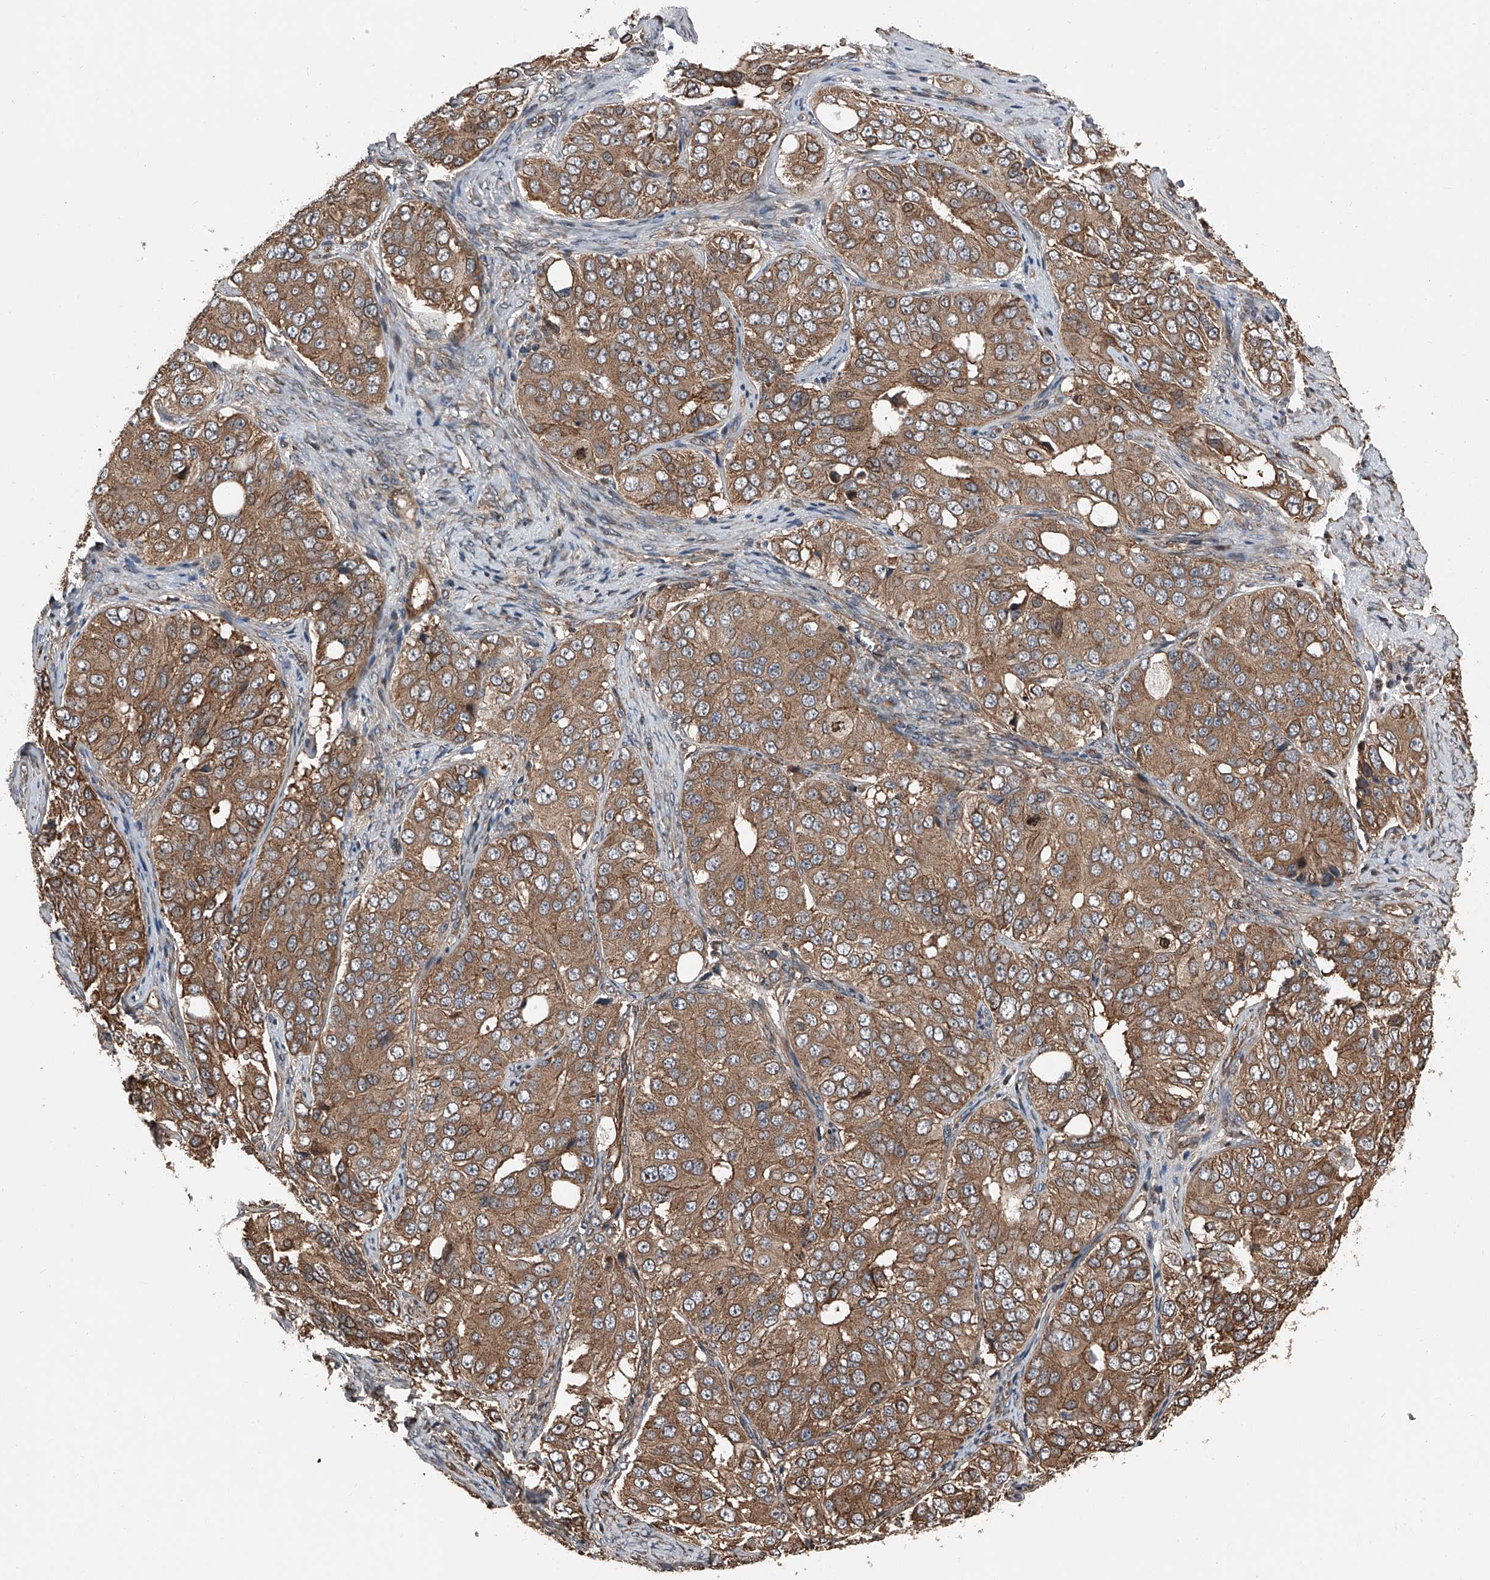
{"staining": {"intensity": "moderate", "quantity": ">75%", "location": "cytoplasmic/membranous"}, "tissue": "ovarian cancer", "cell_type": "Tumor cells", "image_type": "cancer", "snomed": [{"axis": "morphology", "description": "Carcinoma, endometroid"}, {"axis": "topography", "description": "Ovary"}], "caption": "Brown immunohistochemical staining in endometroid carcinoma (ovarian) demonstrates moderate cytoplasmic/membranous positivity in about >75% of tumor cells.", "gene": "KCNJ2", "patient": {"sex": "female", "age": 51}}